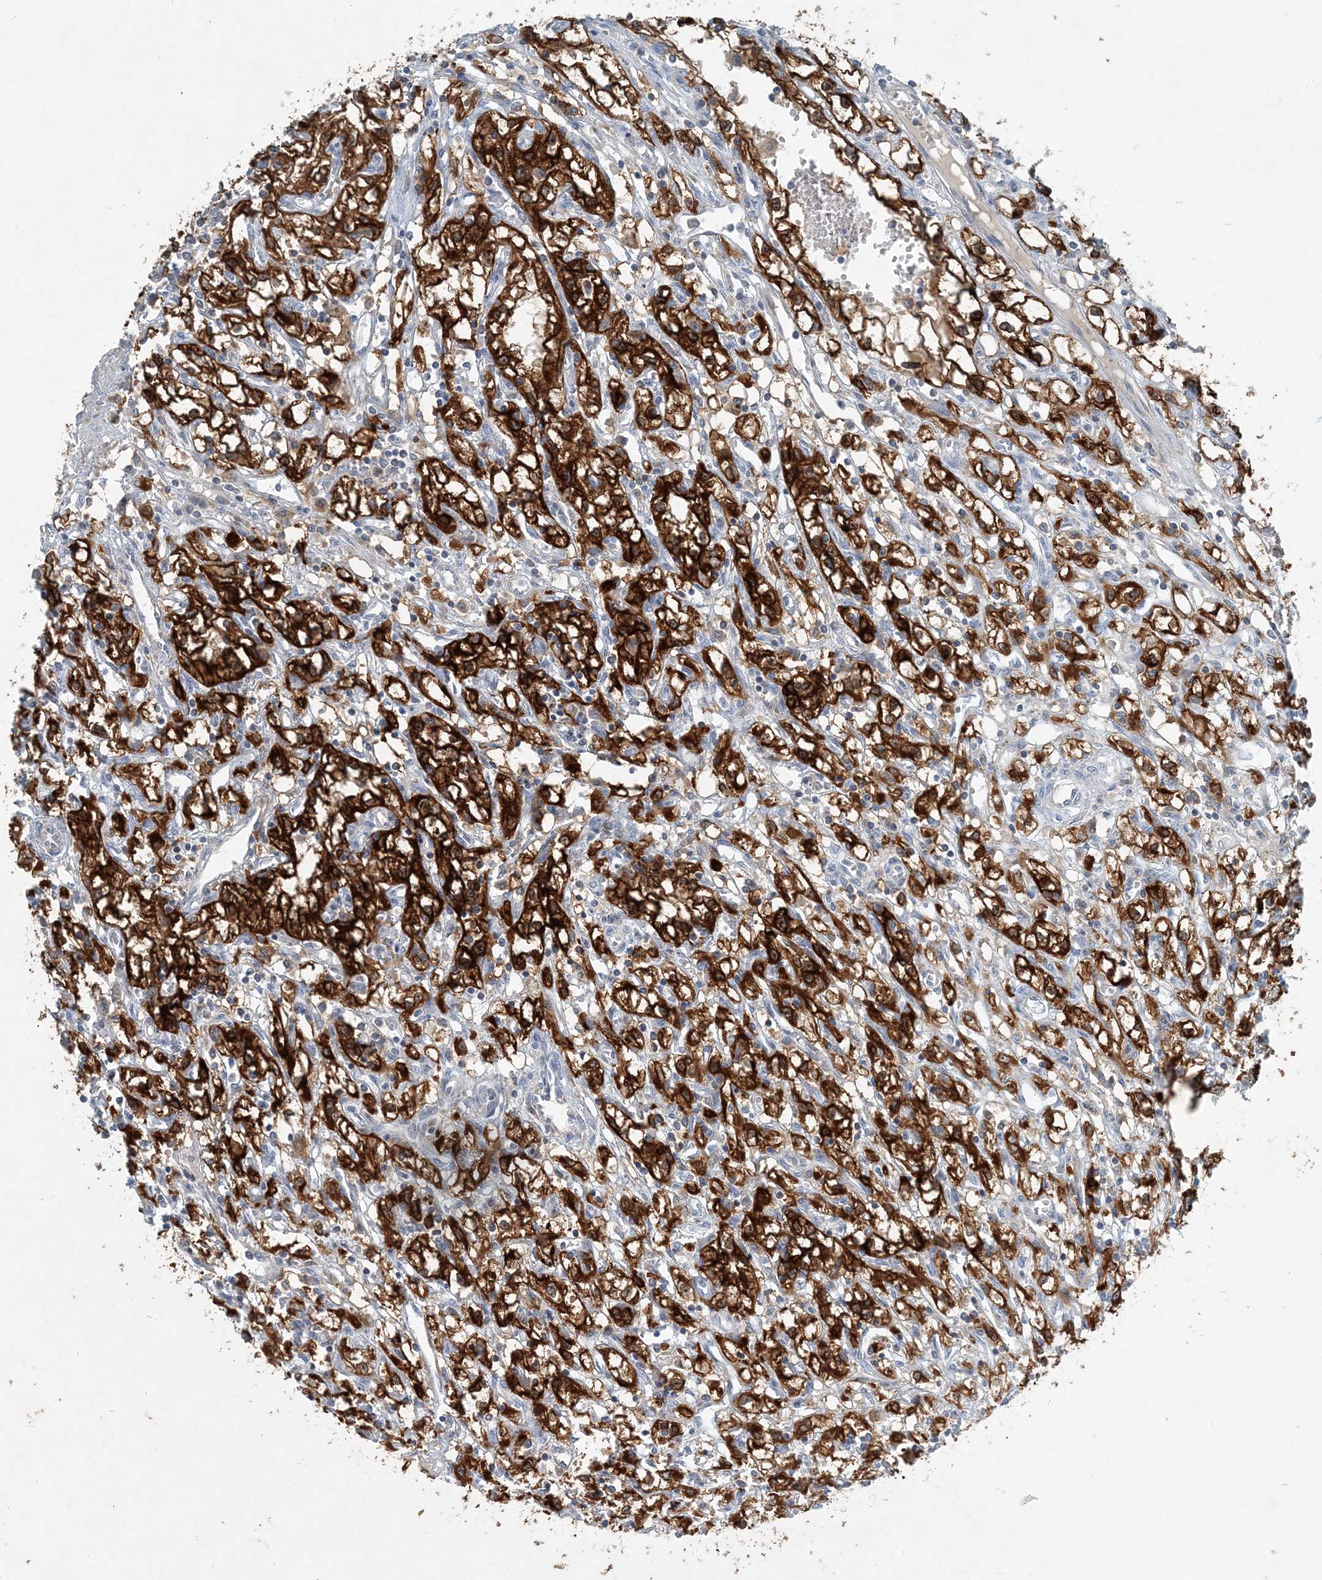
{"staining": {"intensity": "strong", "quantity": ">75%", "location": "cytoplasmic/membranous"}, "tissue": "renal cancer", "cell_type": "Tumor cells", "image_type": "cancer", "snomed": [{"axis": "morphology", "description": "Adenocarcinoma, NOS"}, {"axis": "topography", "description": "Kidney"}], "caption": "Renal cancer (adenocarcinoma) was stained to show a protein in brown. There is high levels of strong cytoplasmic/membranous positivity in about >75% of tumor cells. (Brightfield microscopy of DAB IHC at high magnification).", "gene": "ARMH1", "patient": {"sex": "male", "age": 56}}